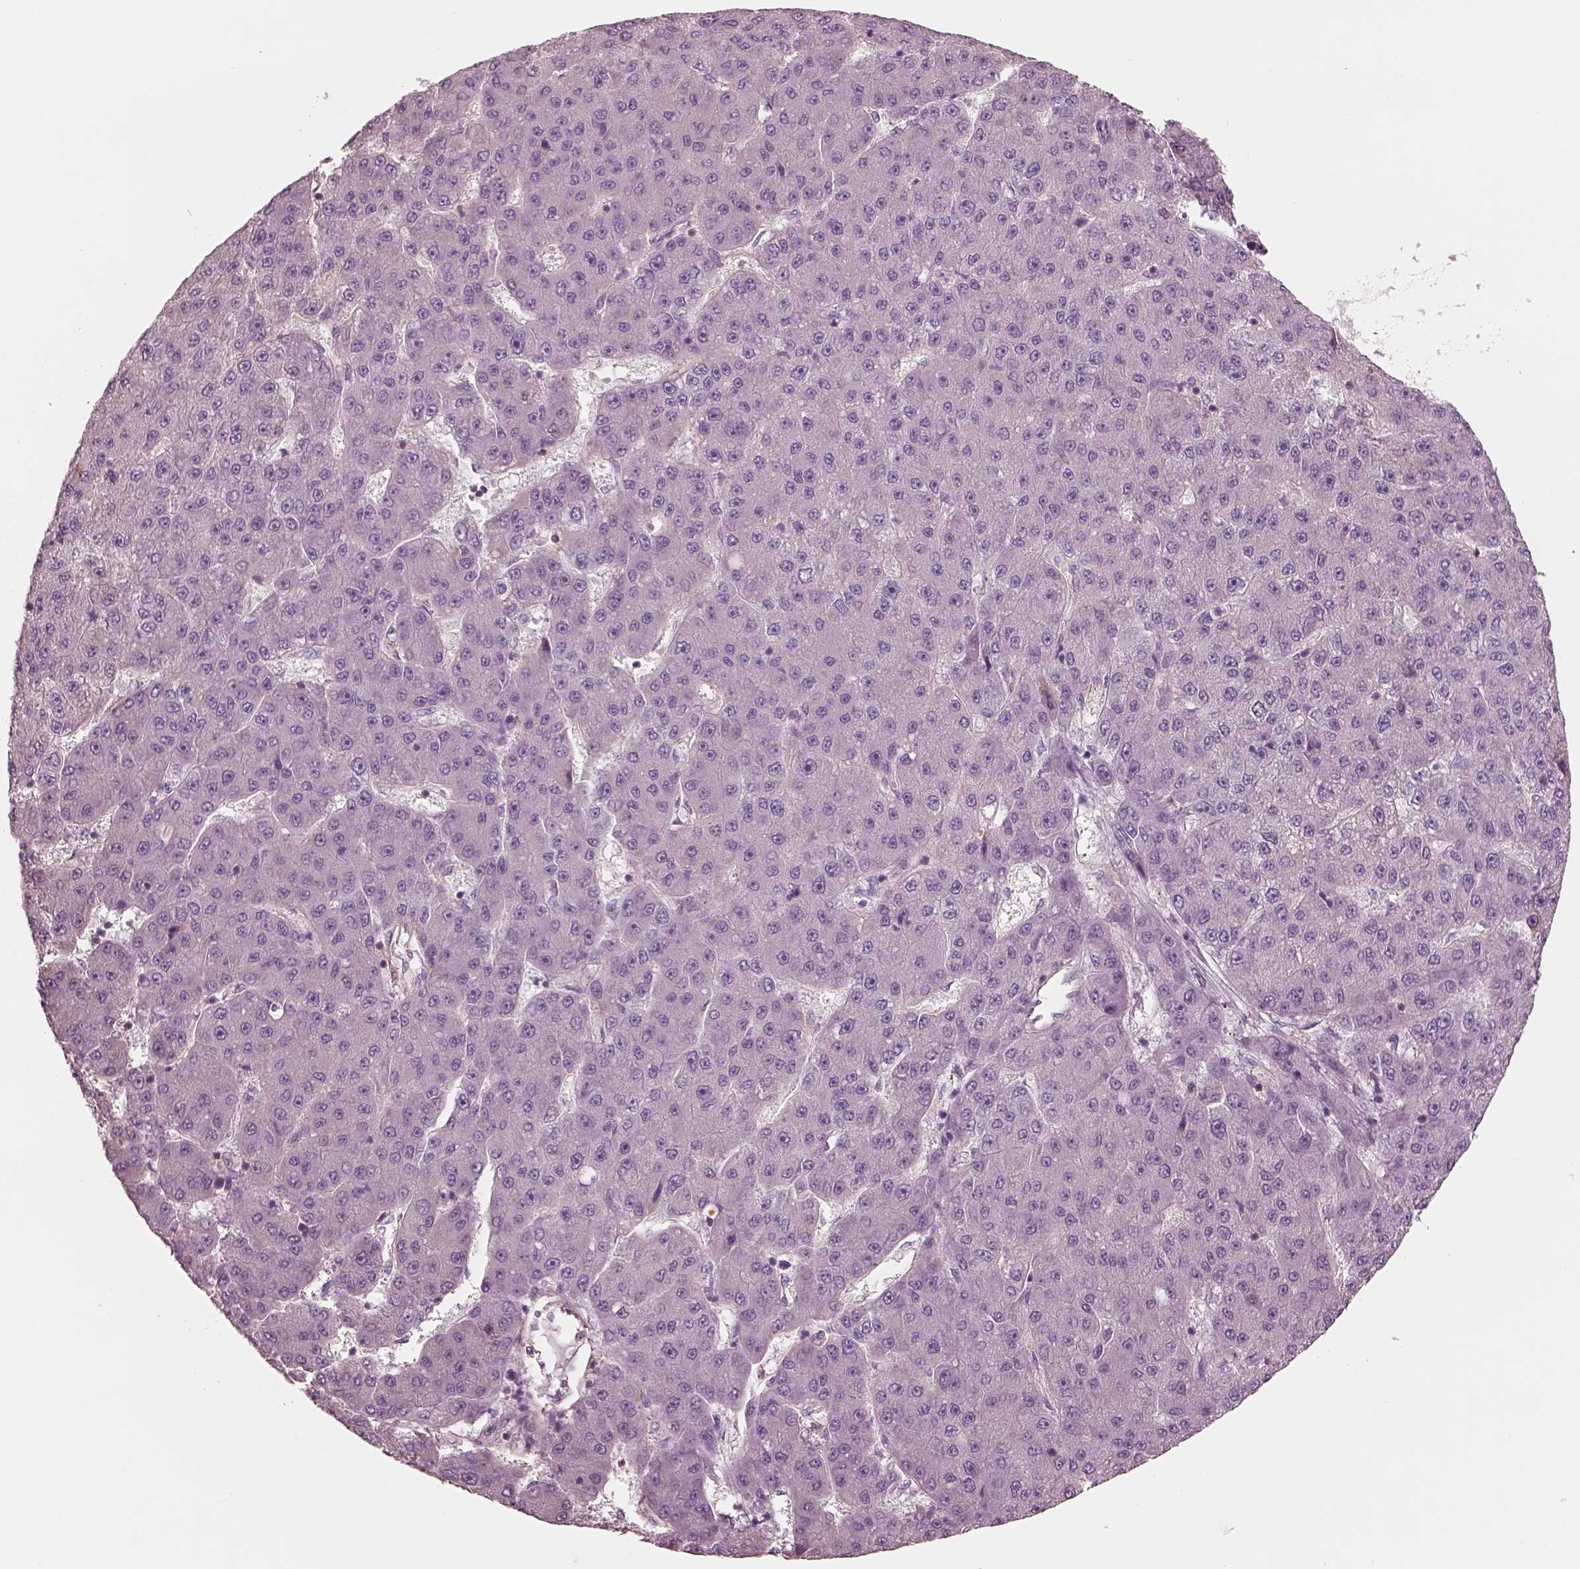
{"staining": {"intensity": "negative", "quantity": "none", "location": "none"}, "tissue": "liver cancer", "cell_type": "Tumor cells", "image_type": "cancer", "snomed": [{"axis": "morphology", "description": "Carcinoma, Hepatocellular, NOS"}, {"axis": "topography", "description": "Liver"}], "caption": "High power microscopy micrograph of an immunohistochemistry (IHC) micrograph of liver cancer, revealing no significant staining in tumor cells.", "gene": "ELAPOR1", "patient": {"sex": "male", "age": 67}}